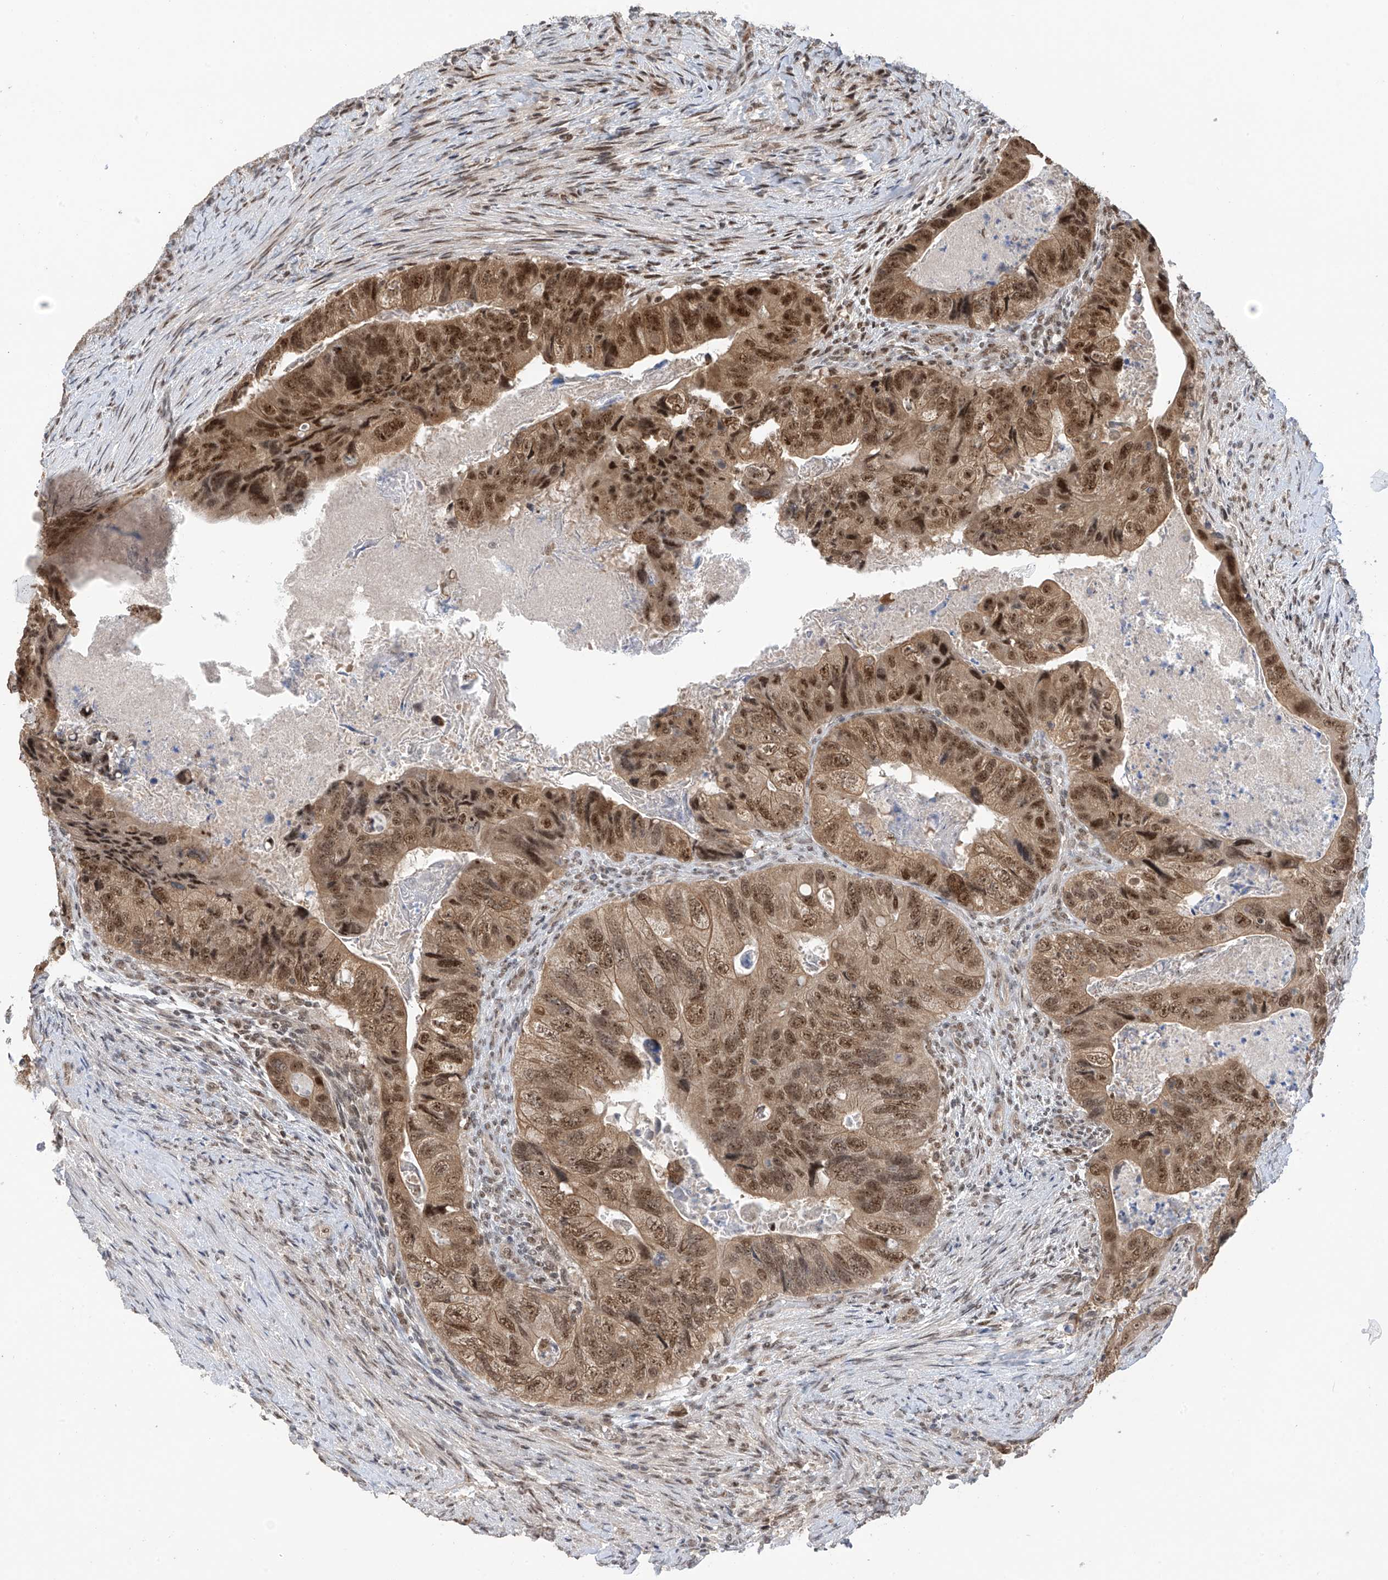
{"staining": {"intensity": "moderate", "quantity": ">75%", "location": "cytoplasmic/membranous,nuclear"}, "tissue": "colorectal cancer", "cell_type": "Tumor cells", "image_type": "cancer", "snomed": [{"axis": "morphology", "description": "Adenocarcinoma, NOS"}, {"axis": "topography", "description": "Rectum"}], "caption": "Immunohistochemistry (IHC) image of human colorectal cancer (adenocarcinoma) stained for a protein (brown), which shows medium levels of moderate cytoplasmic/membranous and nuclear staining in about >75% of tumor cells.", "gene": "RPAIN", "patient": {"sex": "male", "age": 63}}